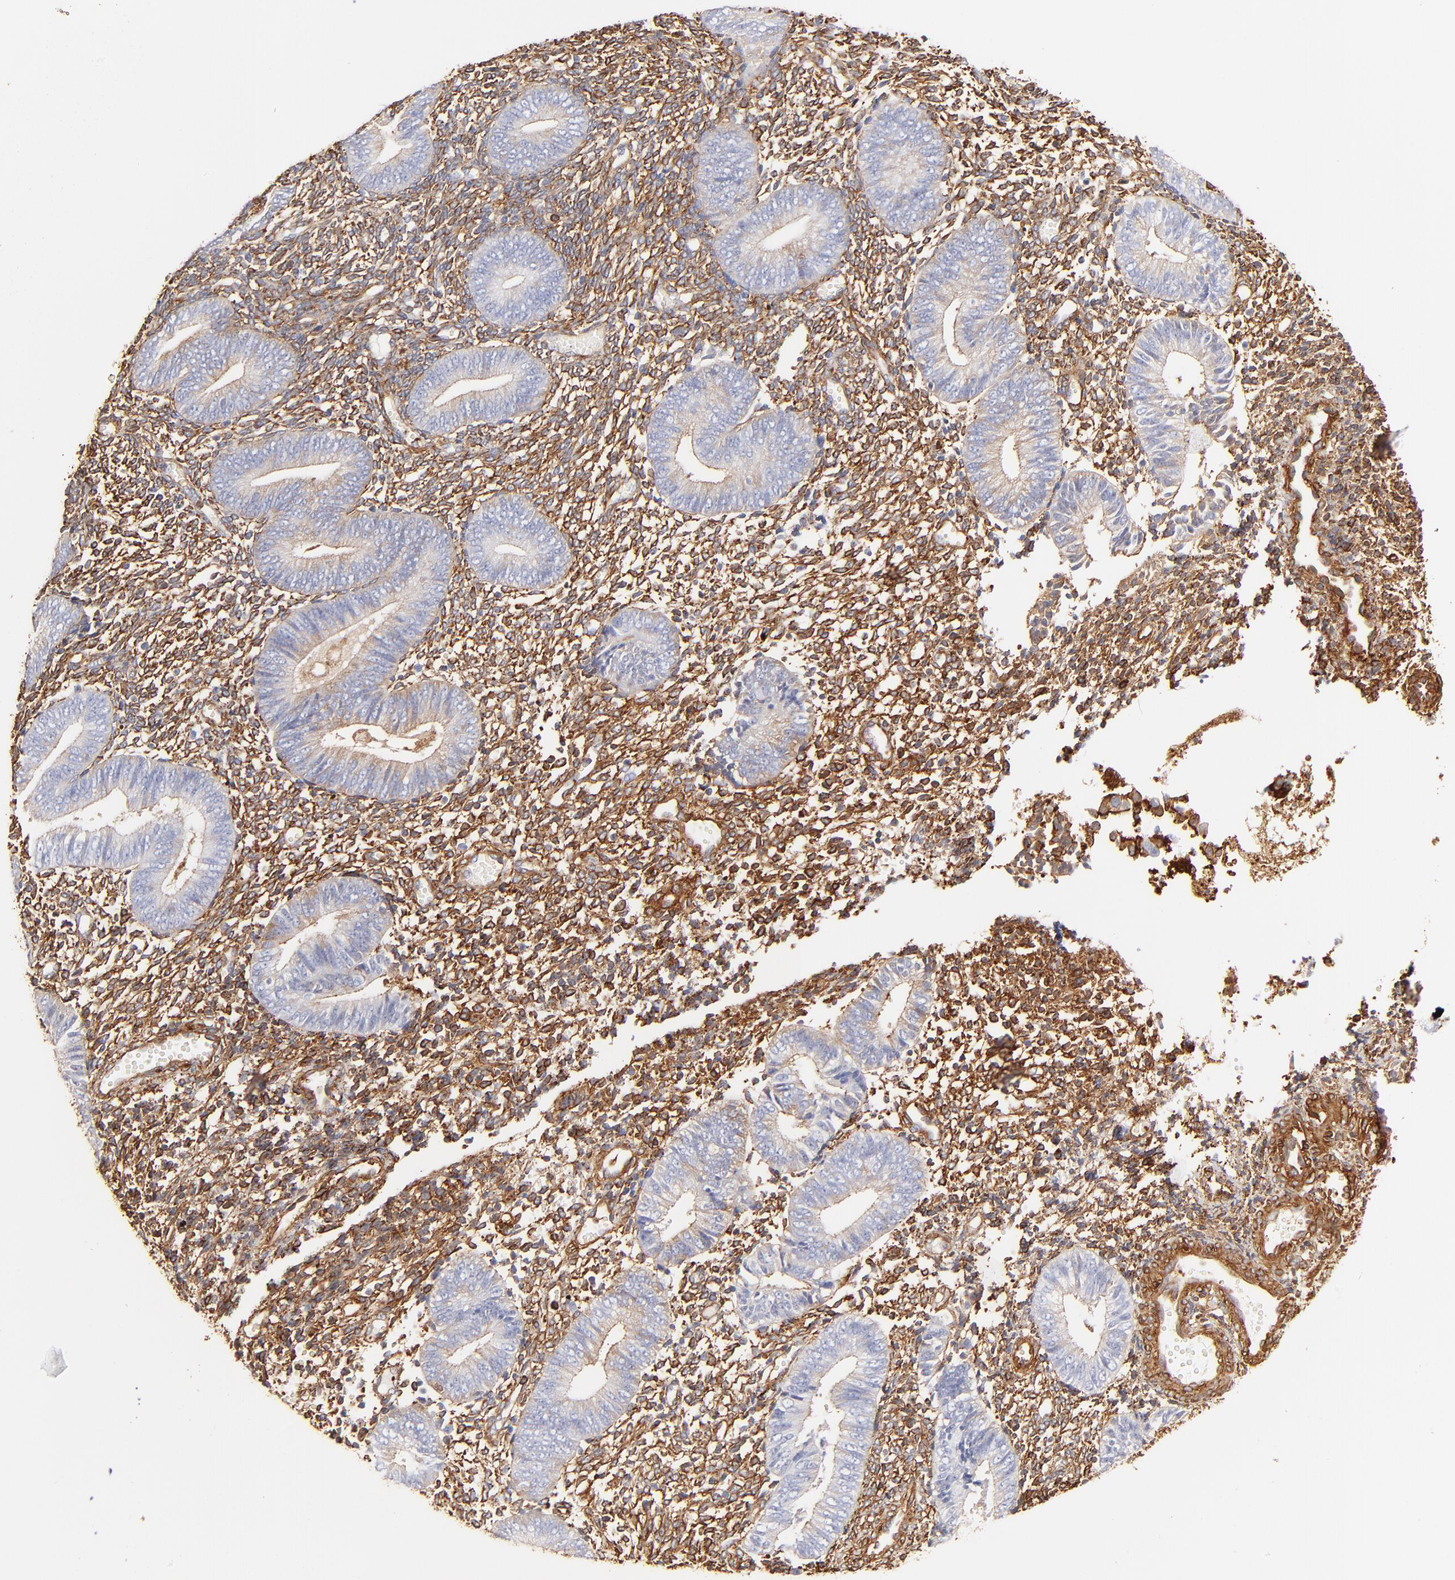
{"staining": {"intensity": "strong", "quantity": ">75%", "location": "cytoplasmic/membranous"}, "tissue": "endometrium", "cell_type": "Cells in endometrial stroma", "image_type": "normal", "snomed": [{"axis": "morphology", "description": "Normal tissue, NOS"}, {"axis": "topography", "description": "Uterus"}, {"axis": "topography", "description": "Endometrium"}], "caption": "Immunohistochemistry (IHC) of normal endometrium displays high levels of strong cytoplasmic/membranous expression in approximately >75% of cells in endometrial stroma.", "gene": "FLNA", "patient": {"sex": "female", "age": 33}}